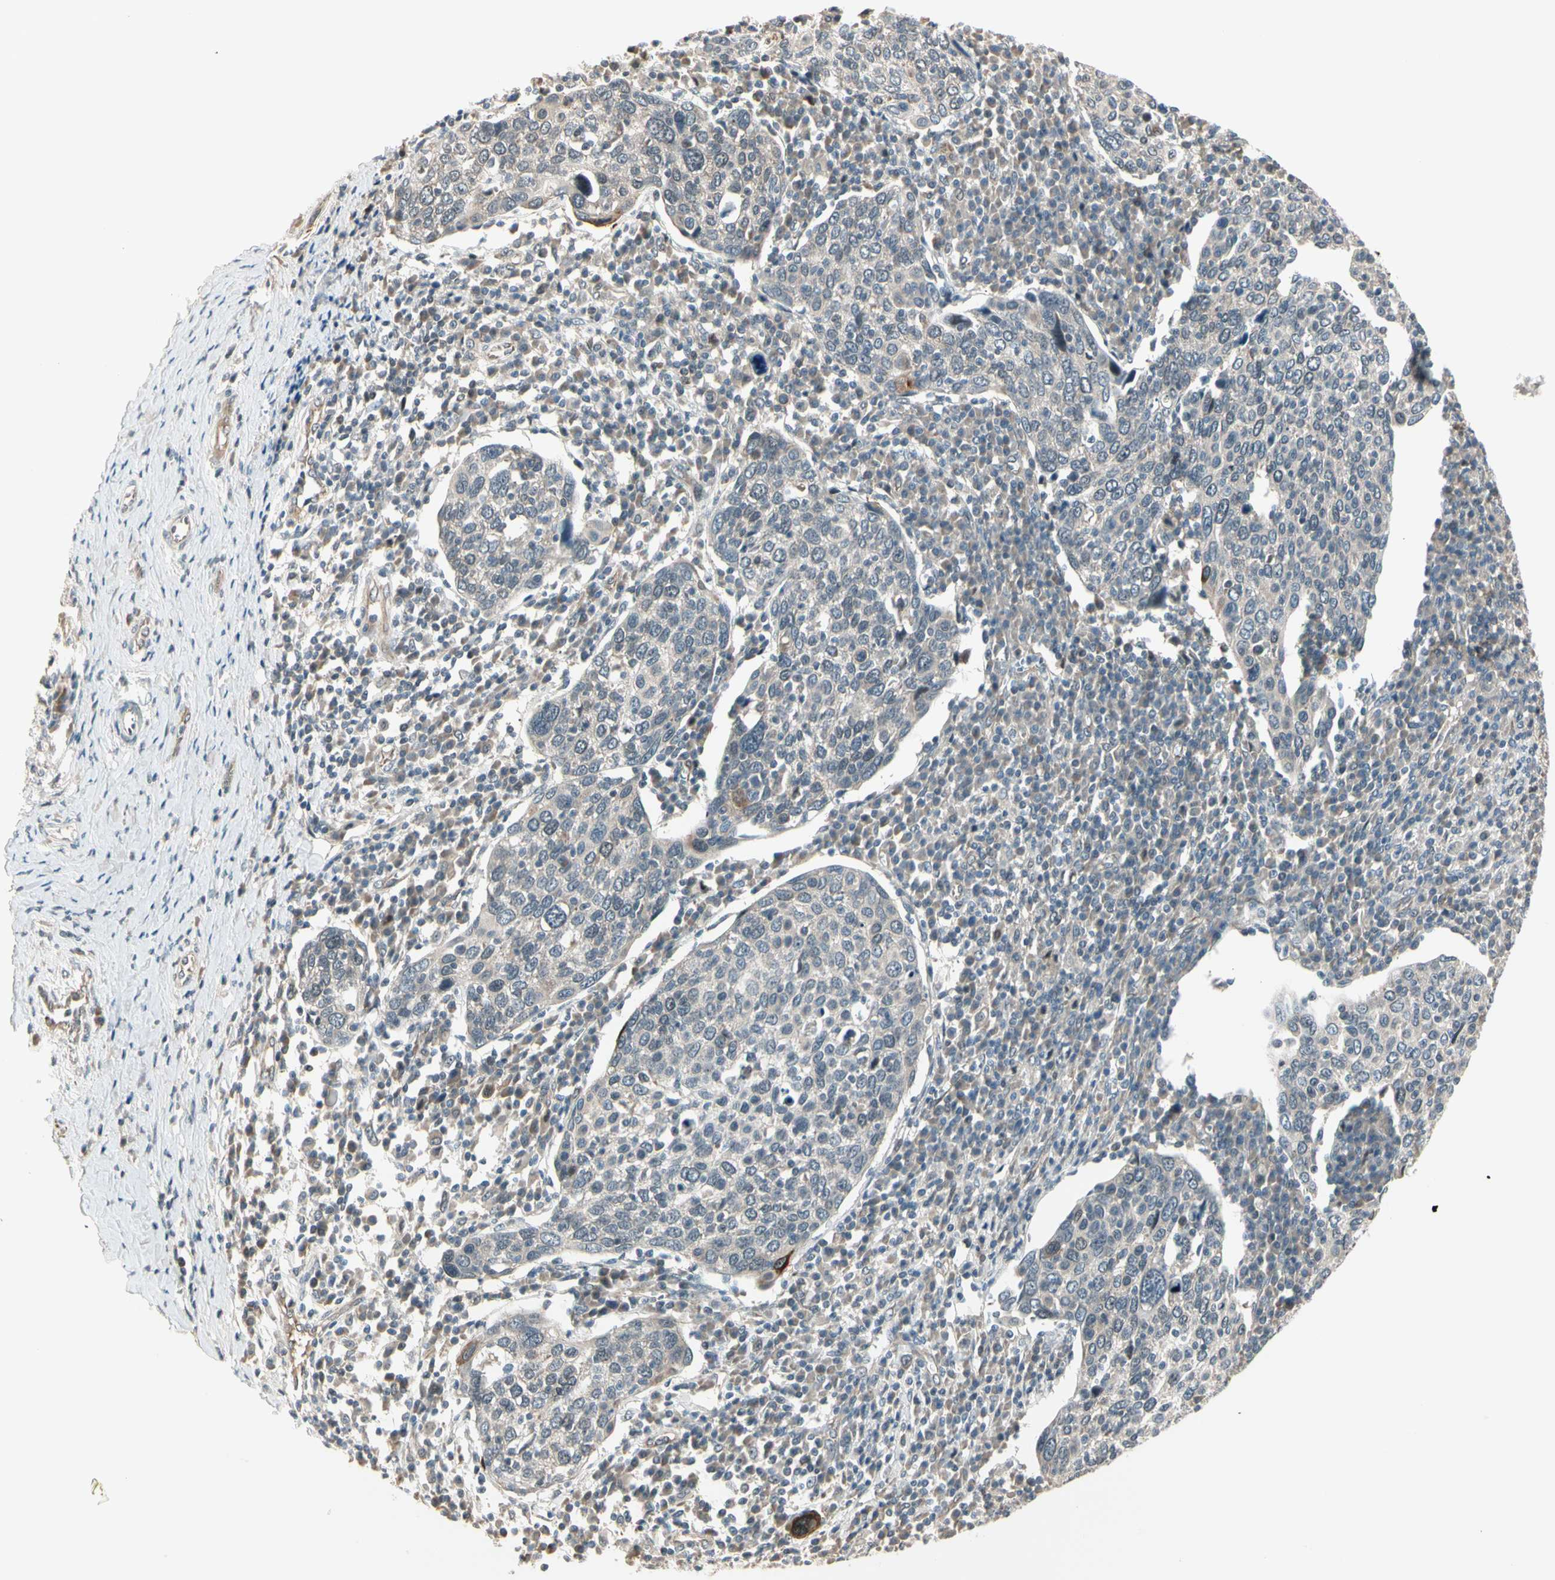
{"staining": {"intensity": "weak", "quantity": "<25%", "location": "cytoplasmic/membranous"}, "tissue": "cervical cancer", "cell_type": "Tumor cells", "image_type": "cancer", "snomed": [{"axis": "morphology", "description": "Squamous cell carcinoma, NOS"}, {"axis": "topography", "description": "Cervix"}], "caption": "This is an immunohistochemistry micrograph of cervical squamous cell carcinoma. There is no expression in tumor cells.", "gene": "SVBP", "patient": {"sex": "female", "age": 40}}